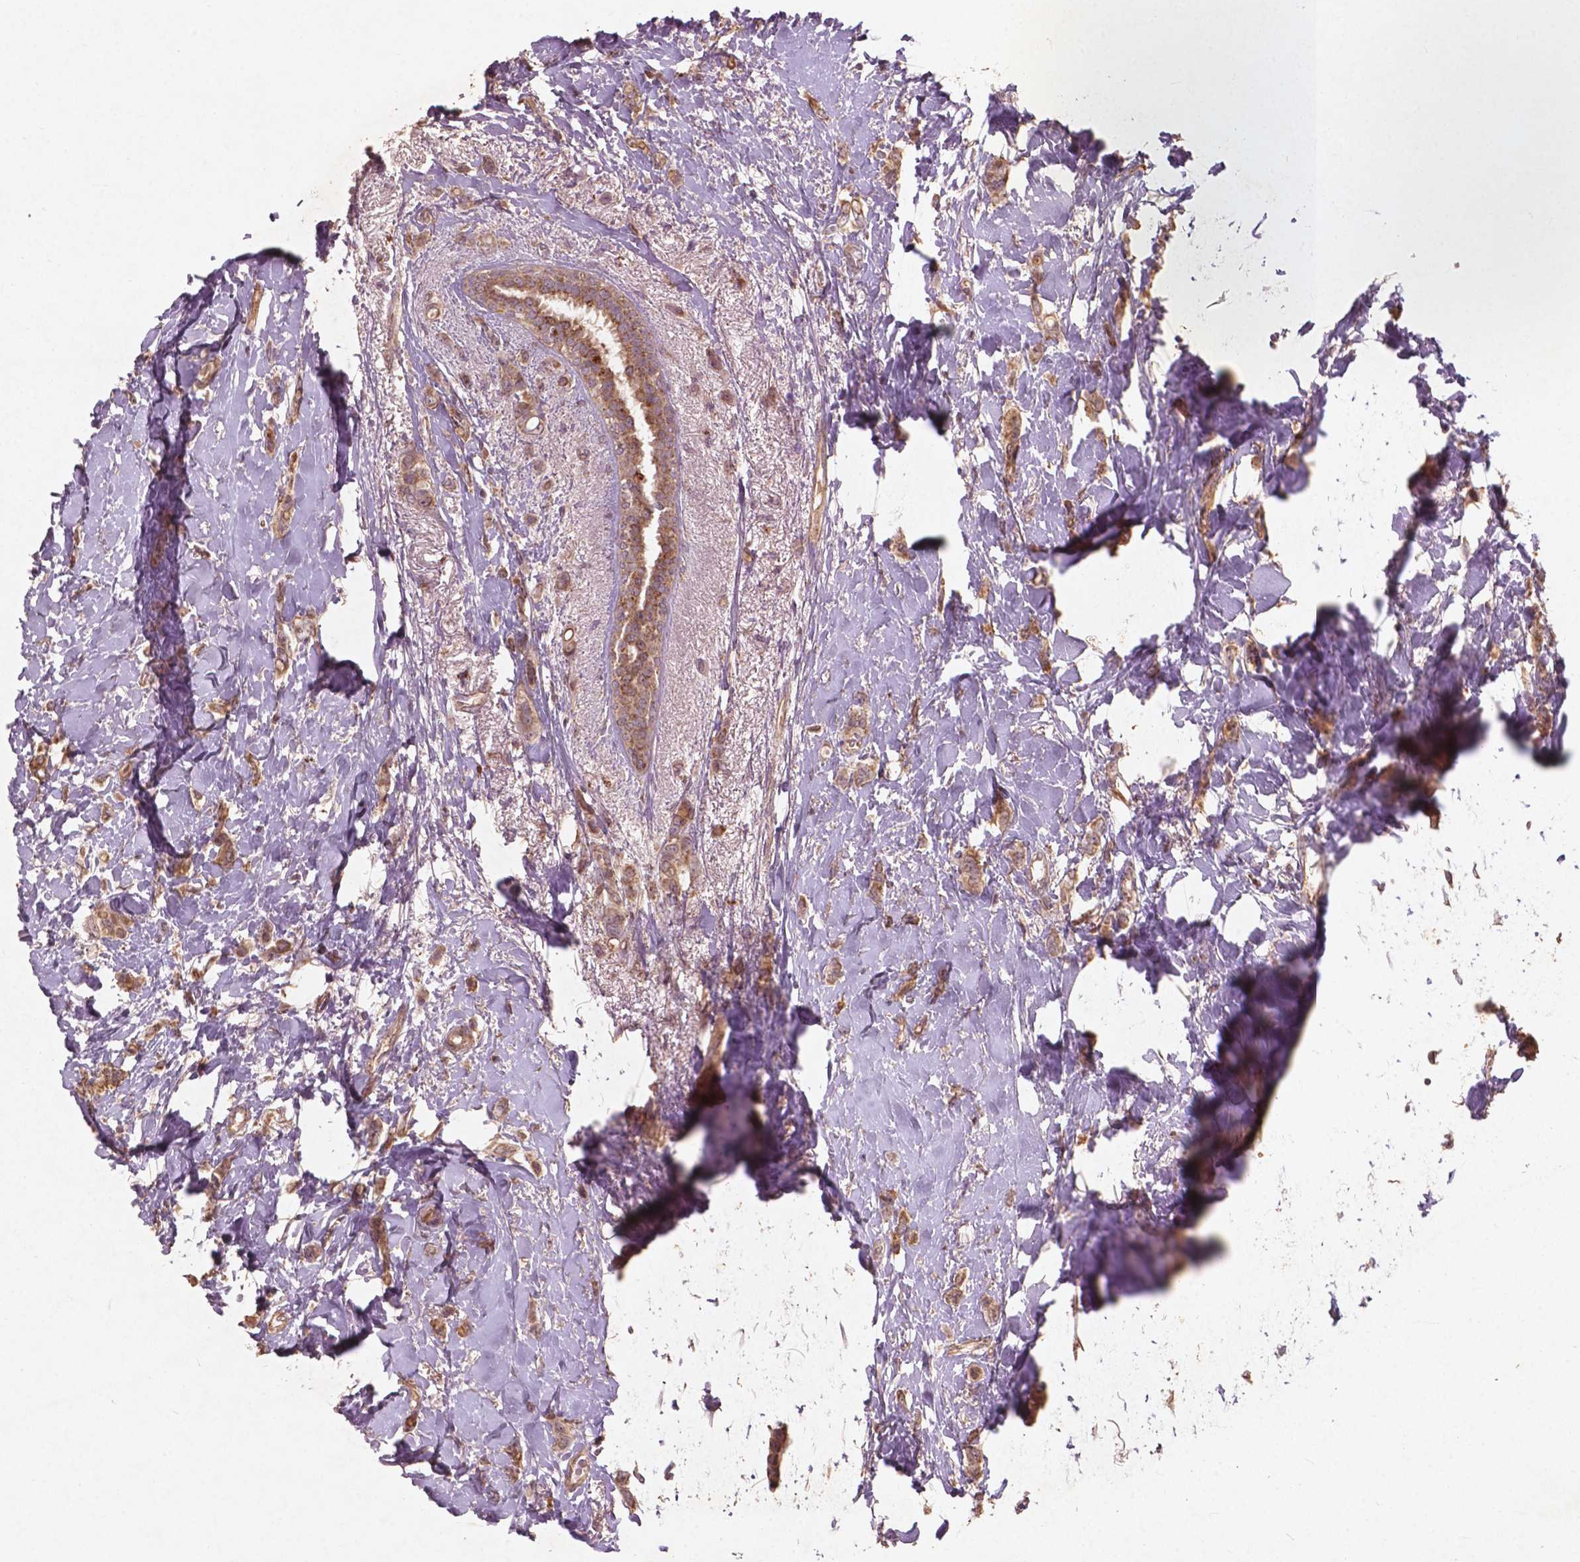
{"staining": {"intensity": "moderate", "quantity": ">75%", "location": "cytoplasmic/membranous"}, "tissue": "breast cancer", "cell_type": "Tumor cells", "image_type": "cancer", "snomed": [{"axis": "morphology", "description": "Lobular carcinoma"}, {"axis": "topography", "description": "Breast"}], "caption": "Immunohistochemistry micrograph of neoplastic tissue: human breast cancer stained using immunohistochemistry shows medium levels of moderate protein expression localized specifically in the cytoplasmic/membranous of tumor cells, appearing as a cytoplasmic/membranous brown color.", "gene": "ST6GALNAC5", "patient": {"sex": "female", "age": 66}}